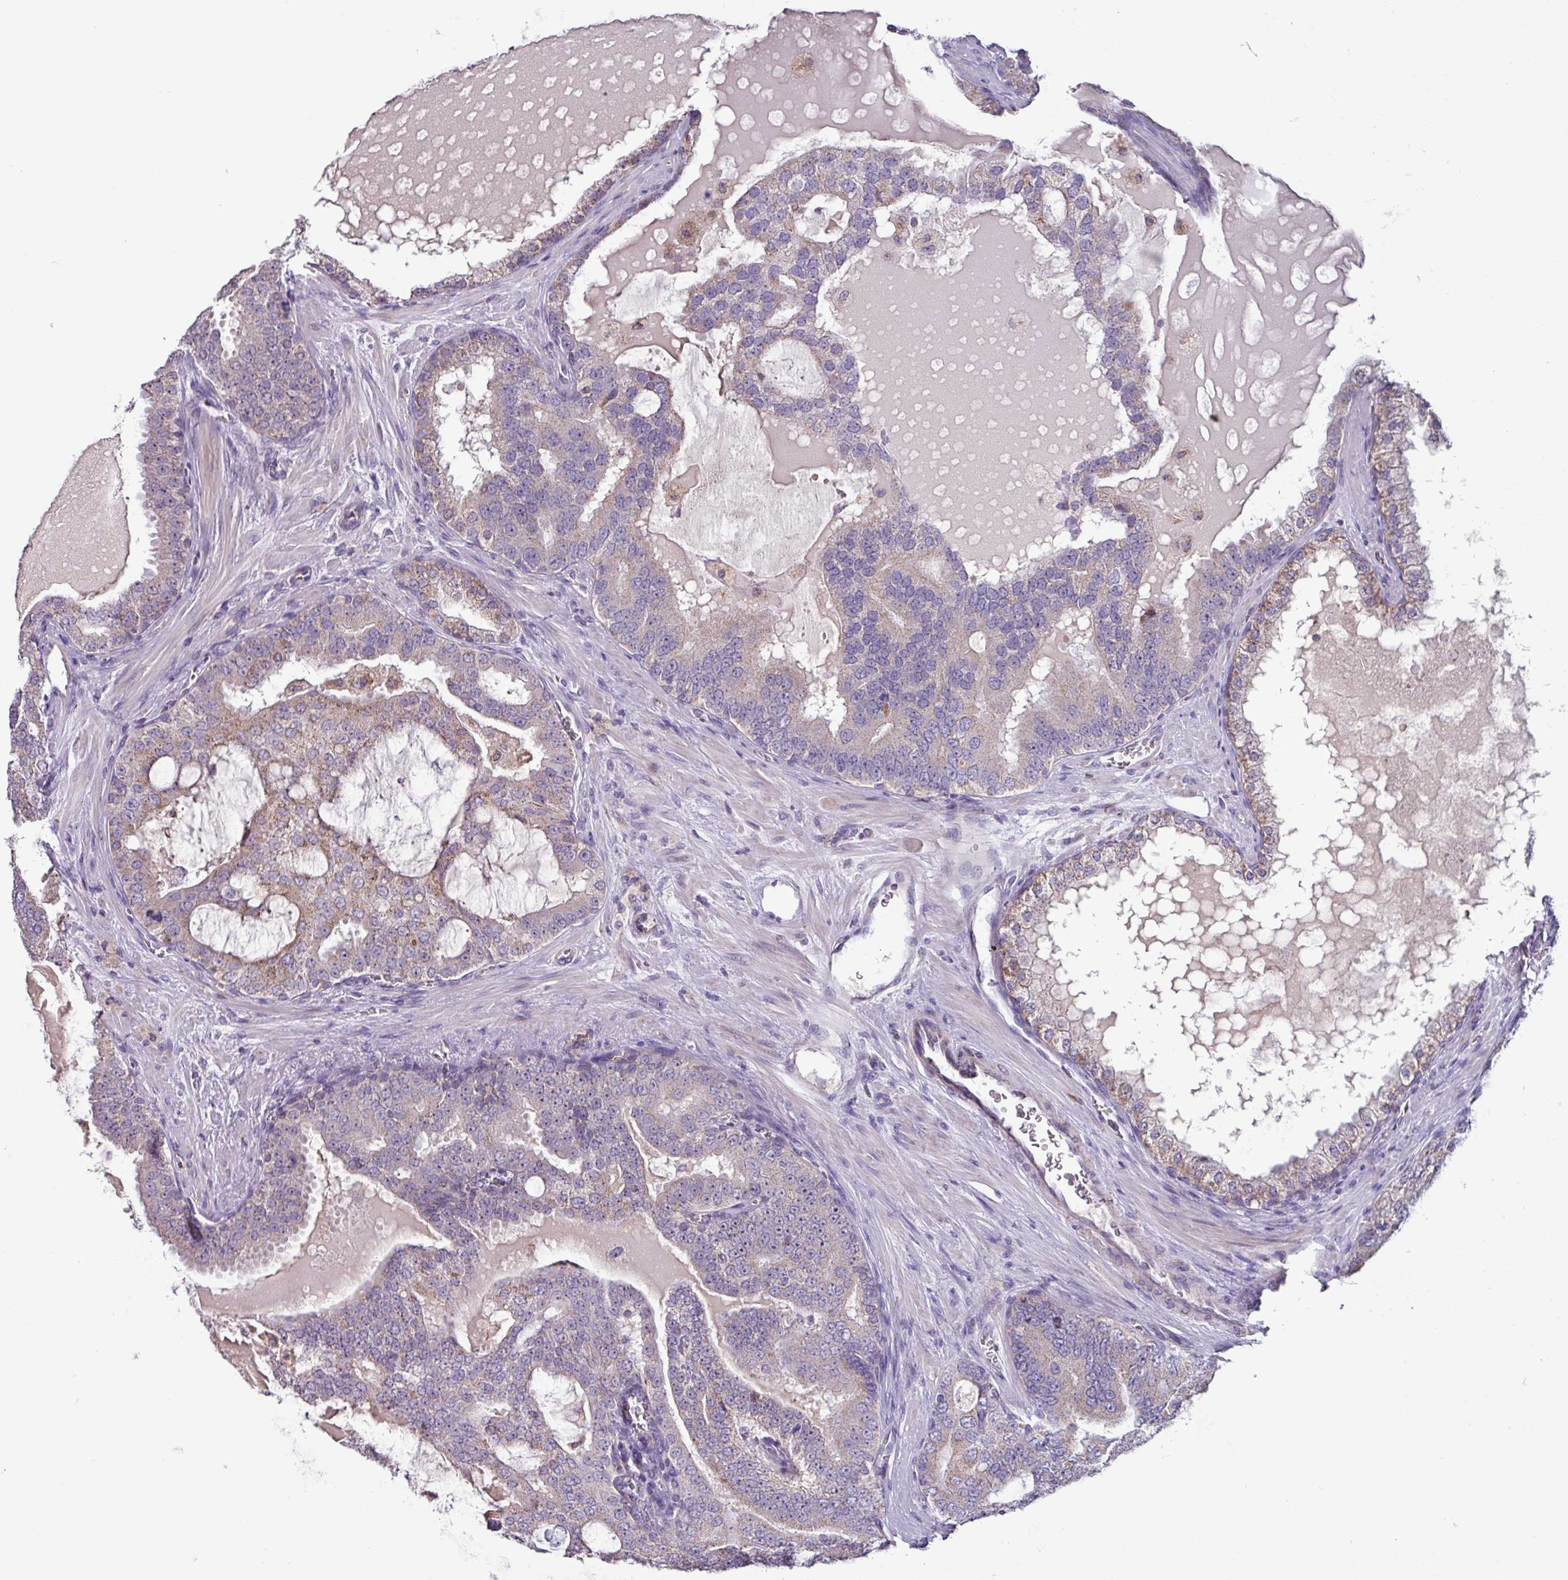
{"staining": {"intensity": "moderate", "quantity": "<25%", "location": "cytoplasmic/membranous"}, "tissue": "prostate cancer", "cell_type": "Tumor cells", "image_type": "cancer", "snomed": [{"axis": "morphology", "description": "Adenocarcinoma, High grade"}, {"axis": "topography", "description": "Prostate"}], "caption": "The histopathology image displays staining of adenocarcinoma (high-grade) (prostate), revealing moderate cytoplasmic/membranous protein expression (brown color) within tumor cells.", "gene": "MT-ND4", "patient": {"sex": "male", "age": 55}}